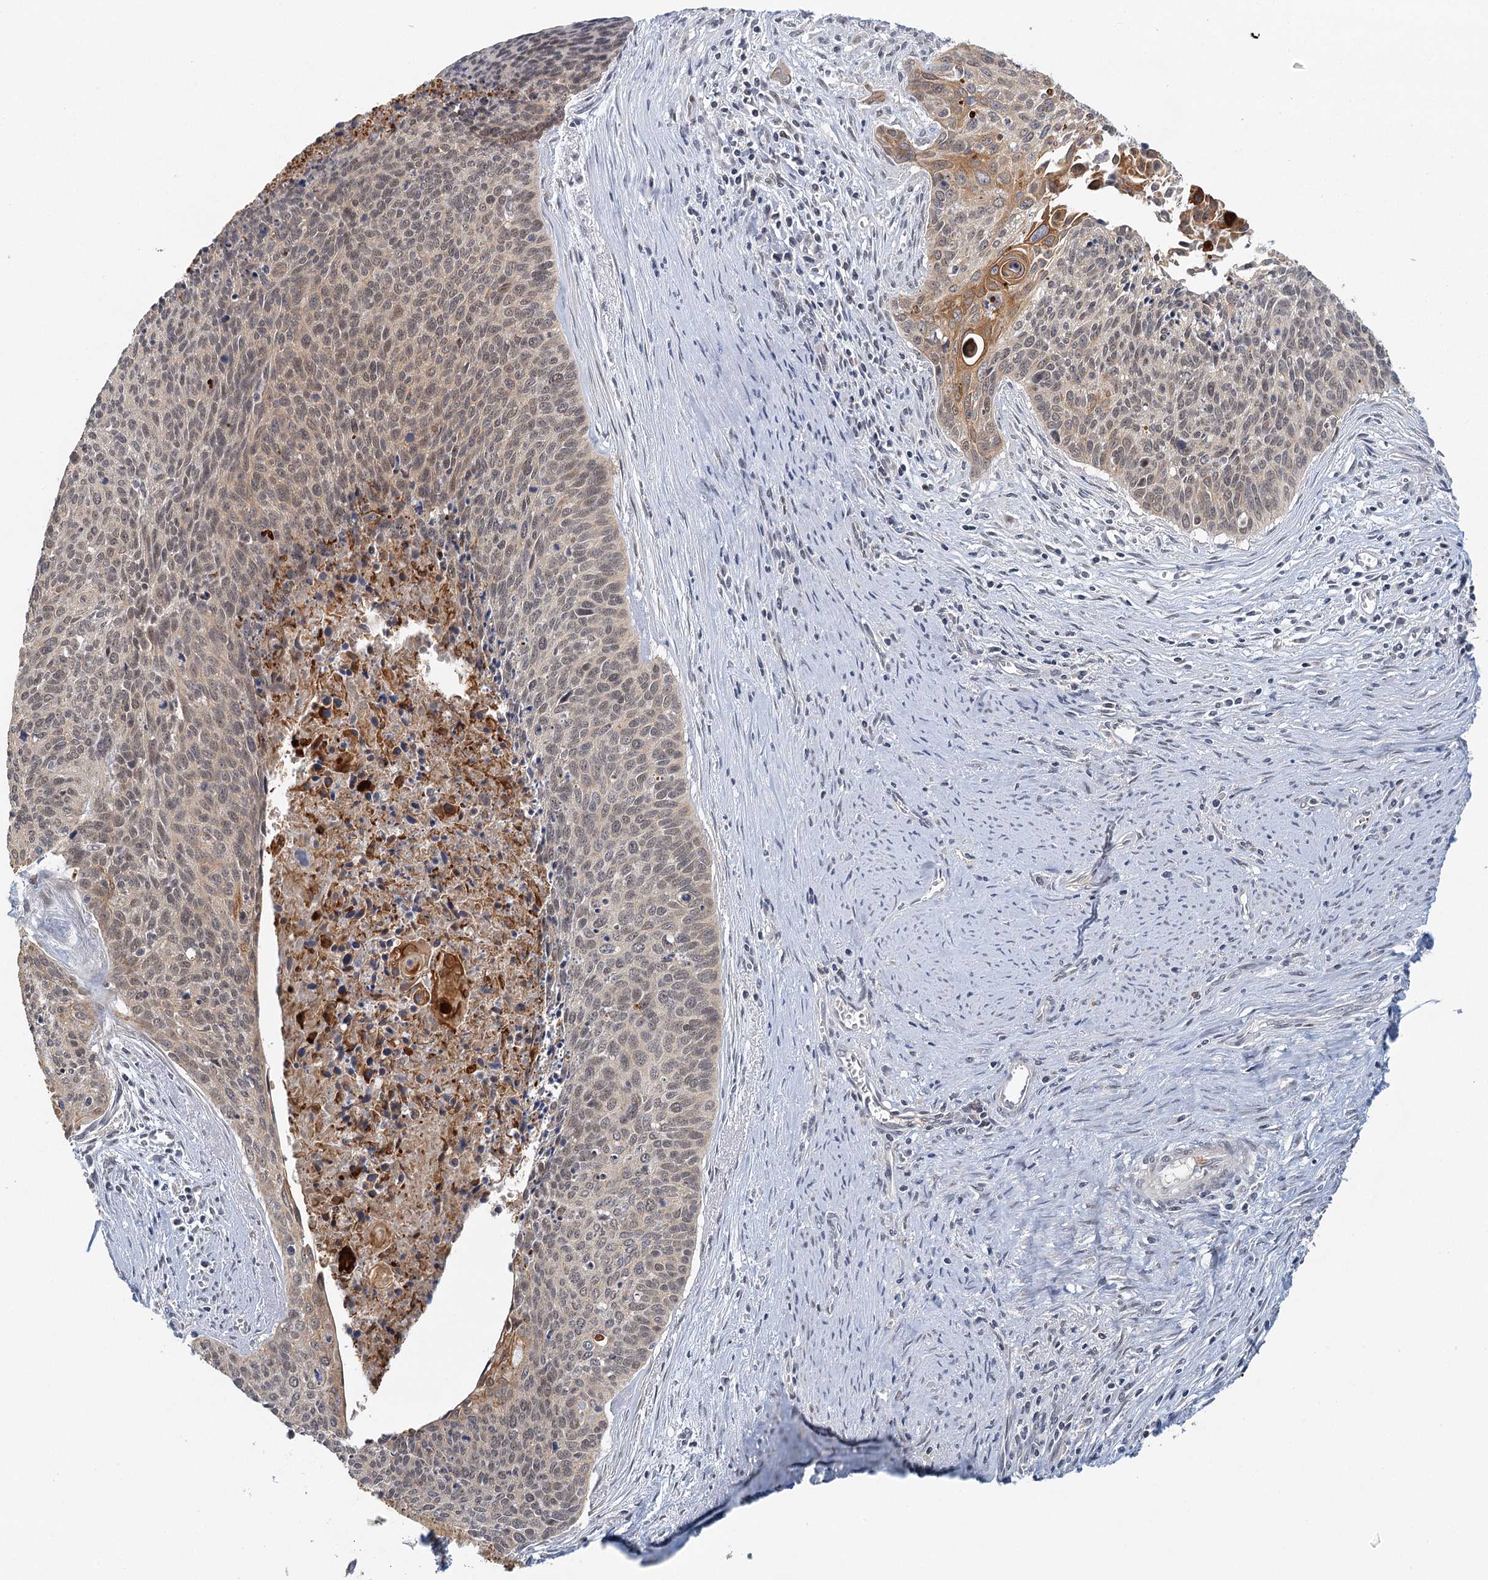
{"staining": {"intensity": "weak", "quantity": "25%-75%", "location": "cytoplasmic/membranous,nuclear"}, "tissue": "cervical cancer", "cell_type": "Tumor cells", "image_type": "cancer", "snomed": [{"axis": "morphology", "description": "Squamous cell carcinoma, NOS"}, {"axis": "topography", "description": "Cervix"}], "caption": "DAB immunohistochemical staining of human cervical squamous cell carcinoma demonstrates weak cytoplasmic/membranous and nuclear protein expression in approximately 25%-75% of tumor cells.", "gene": "GPATCH11", "patient": {"sex": "female", "age": 55}}